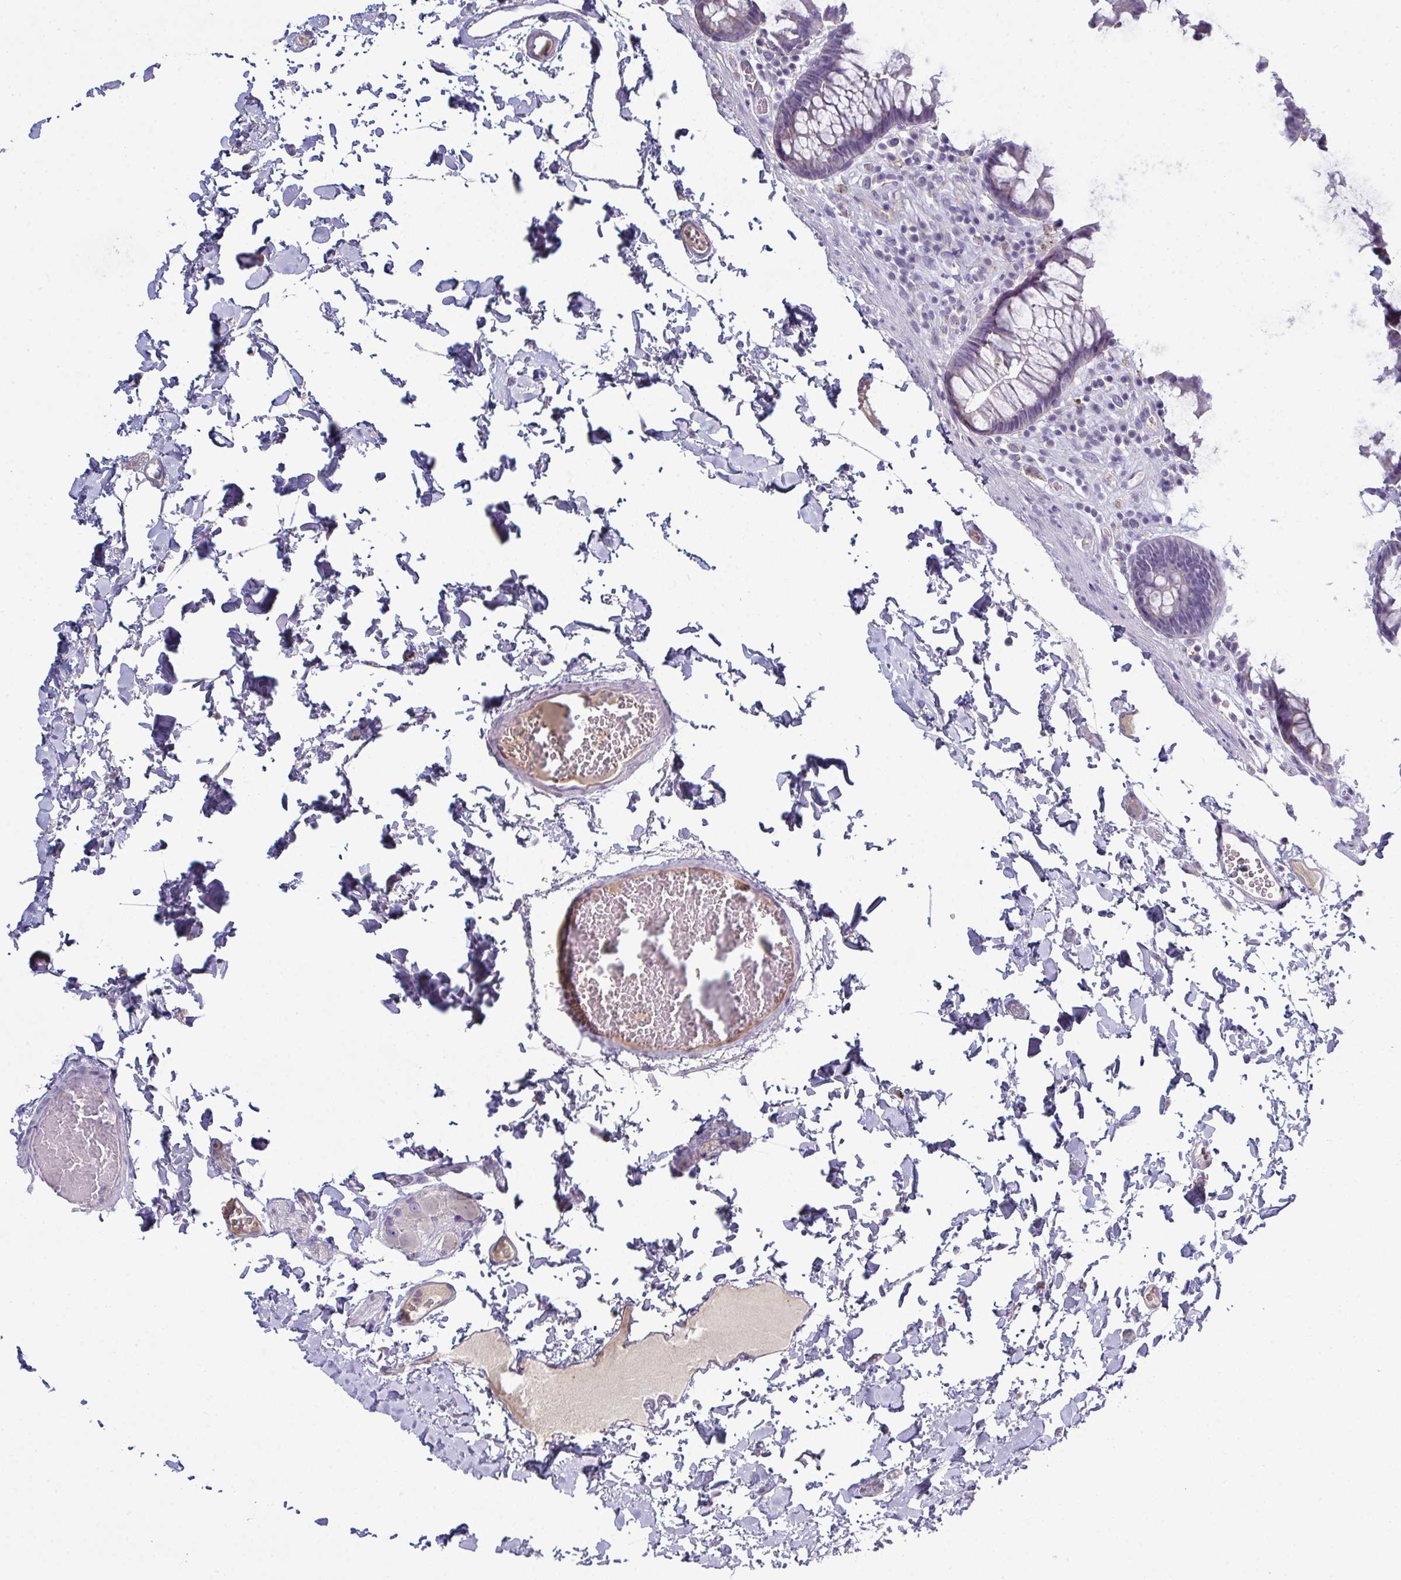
{"staining": {"intensity": "negative", "quantity": "none", "location": "none"}, "tissue": "colon", "cell_type": "Endothelial cells", "image_type": "normal", "snomed": [{"axis": "morphology", "description": "Normal tissue, NOS"}, {"axis": "topography", "description": "Colon"}, {"axis": "topography", "description": "Peripheral nerve tissue"}], "caption": "Immunohistochemistry histopathology image of normal colon: human colon stained with DAB exhibits no significant protein positivity in endothelial cells. (DAB immunohistochemistry (IHC) visualized using brightfield microscopy, high magnification).", "gene": "ADAM21", "patient": {"sex": "male", "age": 84}}